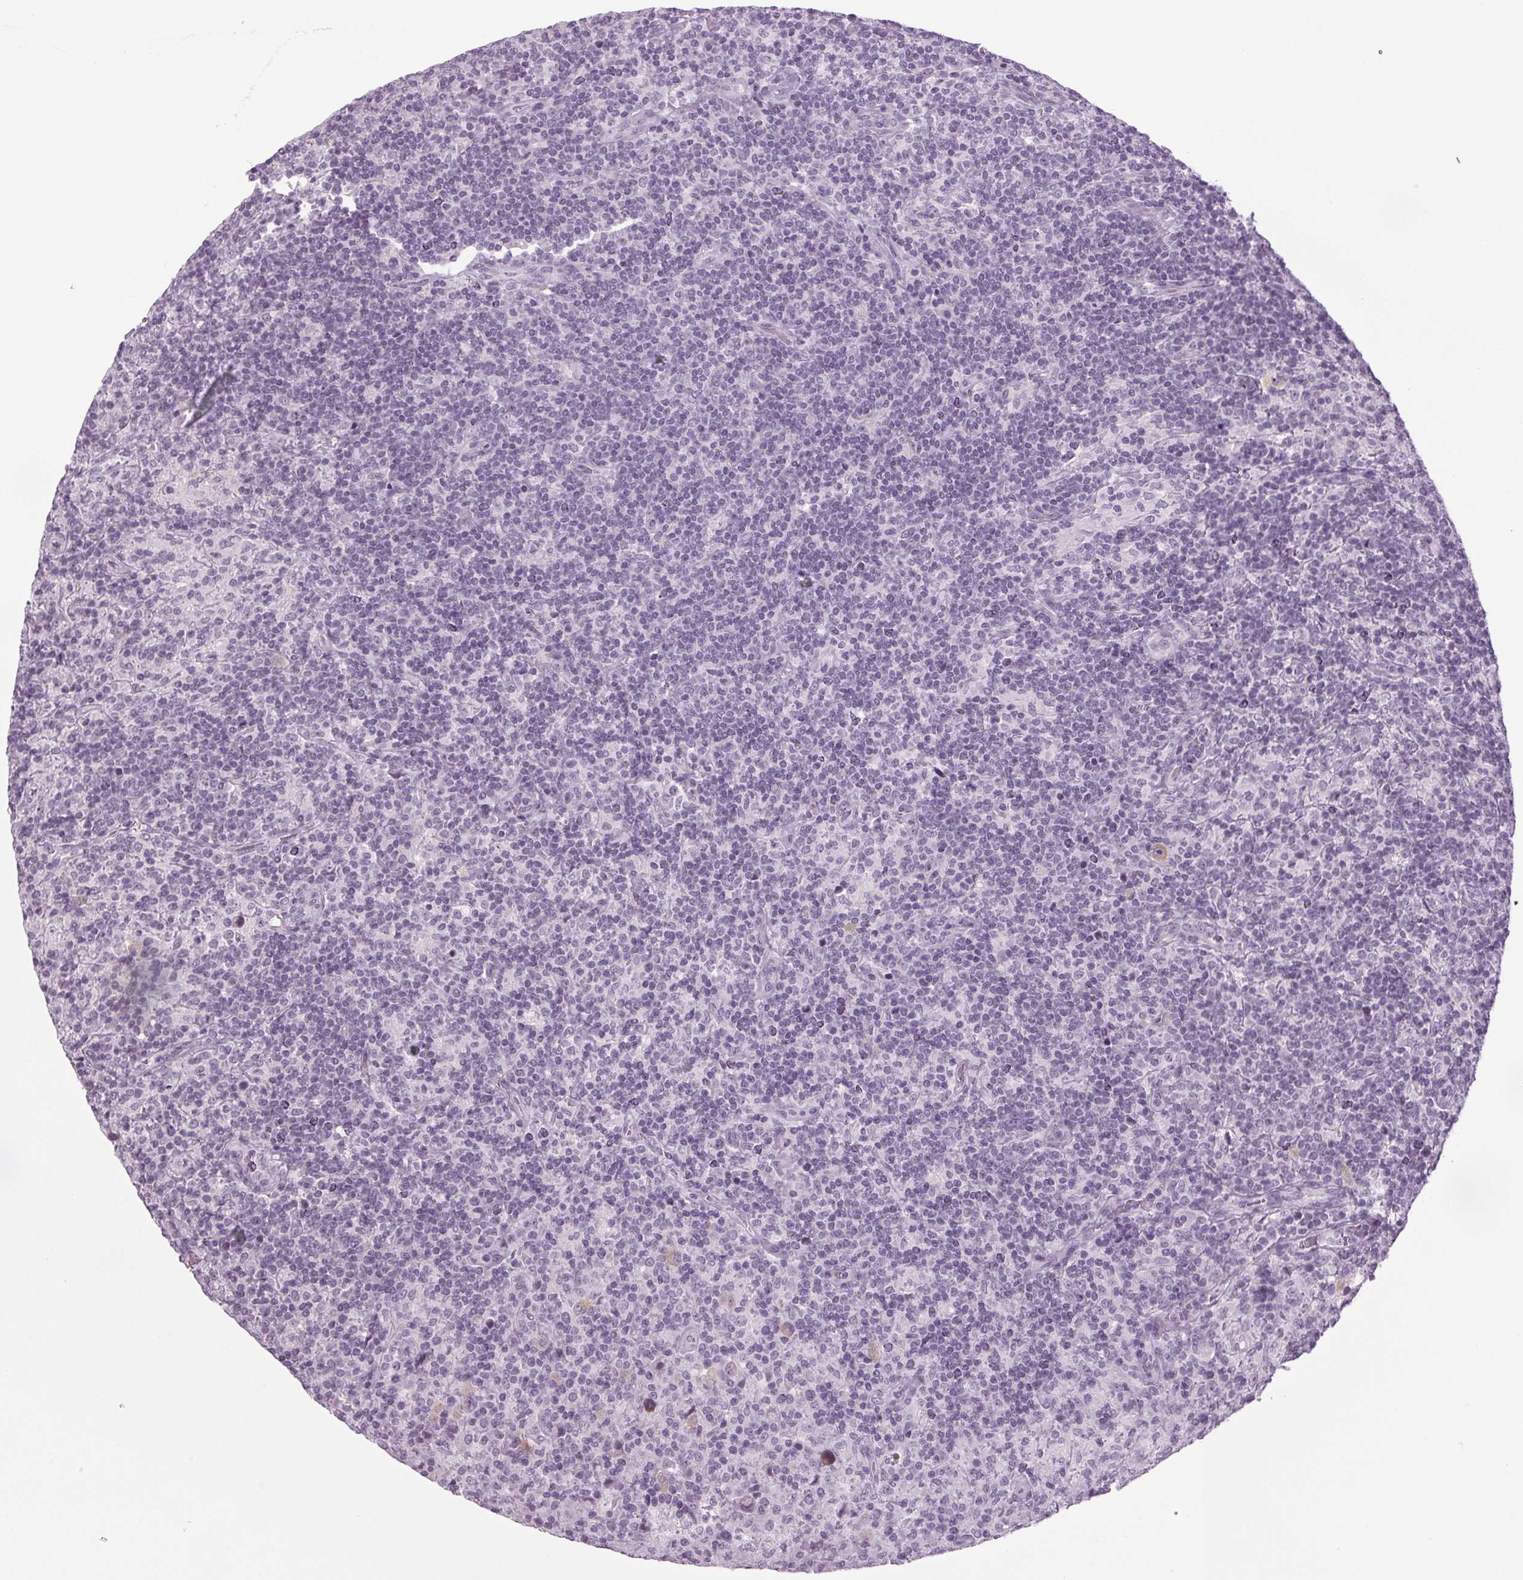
{"staining": {"intensity": "moderate", "quantity": "<25%", "location": "cytoplasmic/membranous"}, "tissue": "lymphoma", "cell_type": "Tumor cells", "image_type": "cancer", "snomed": [{"axis": "morphology", "description": "Hodgkin's disease, NOS"}, {"axis": "topography", "description": "Lymph node"}], "caption": "Hodgkin's disease was stained to show a protein in brown. There is low levels of moderate cytoplasmic/membranous expression in about <25% of tumor cells.", "gene": "IGF2BP1", "patient": {"sex": "male", "age": 70}}